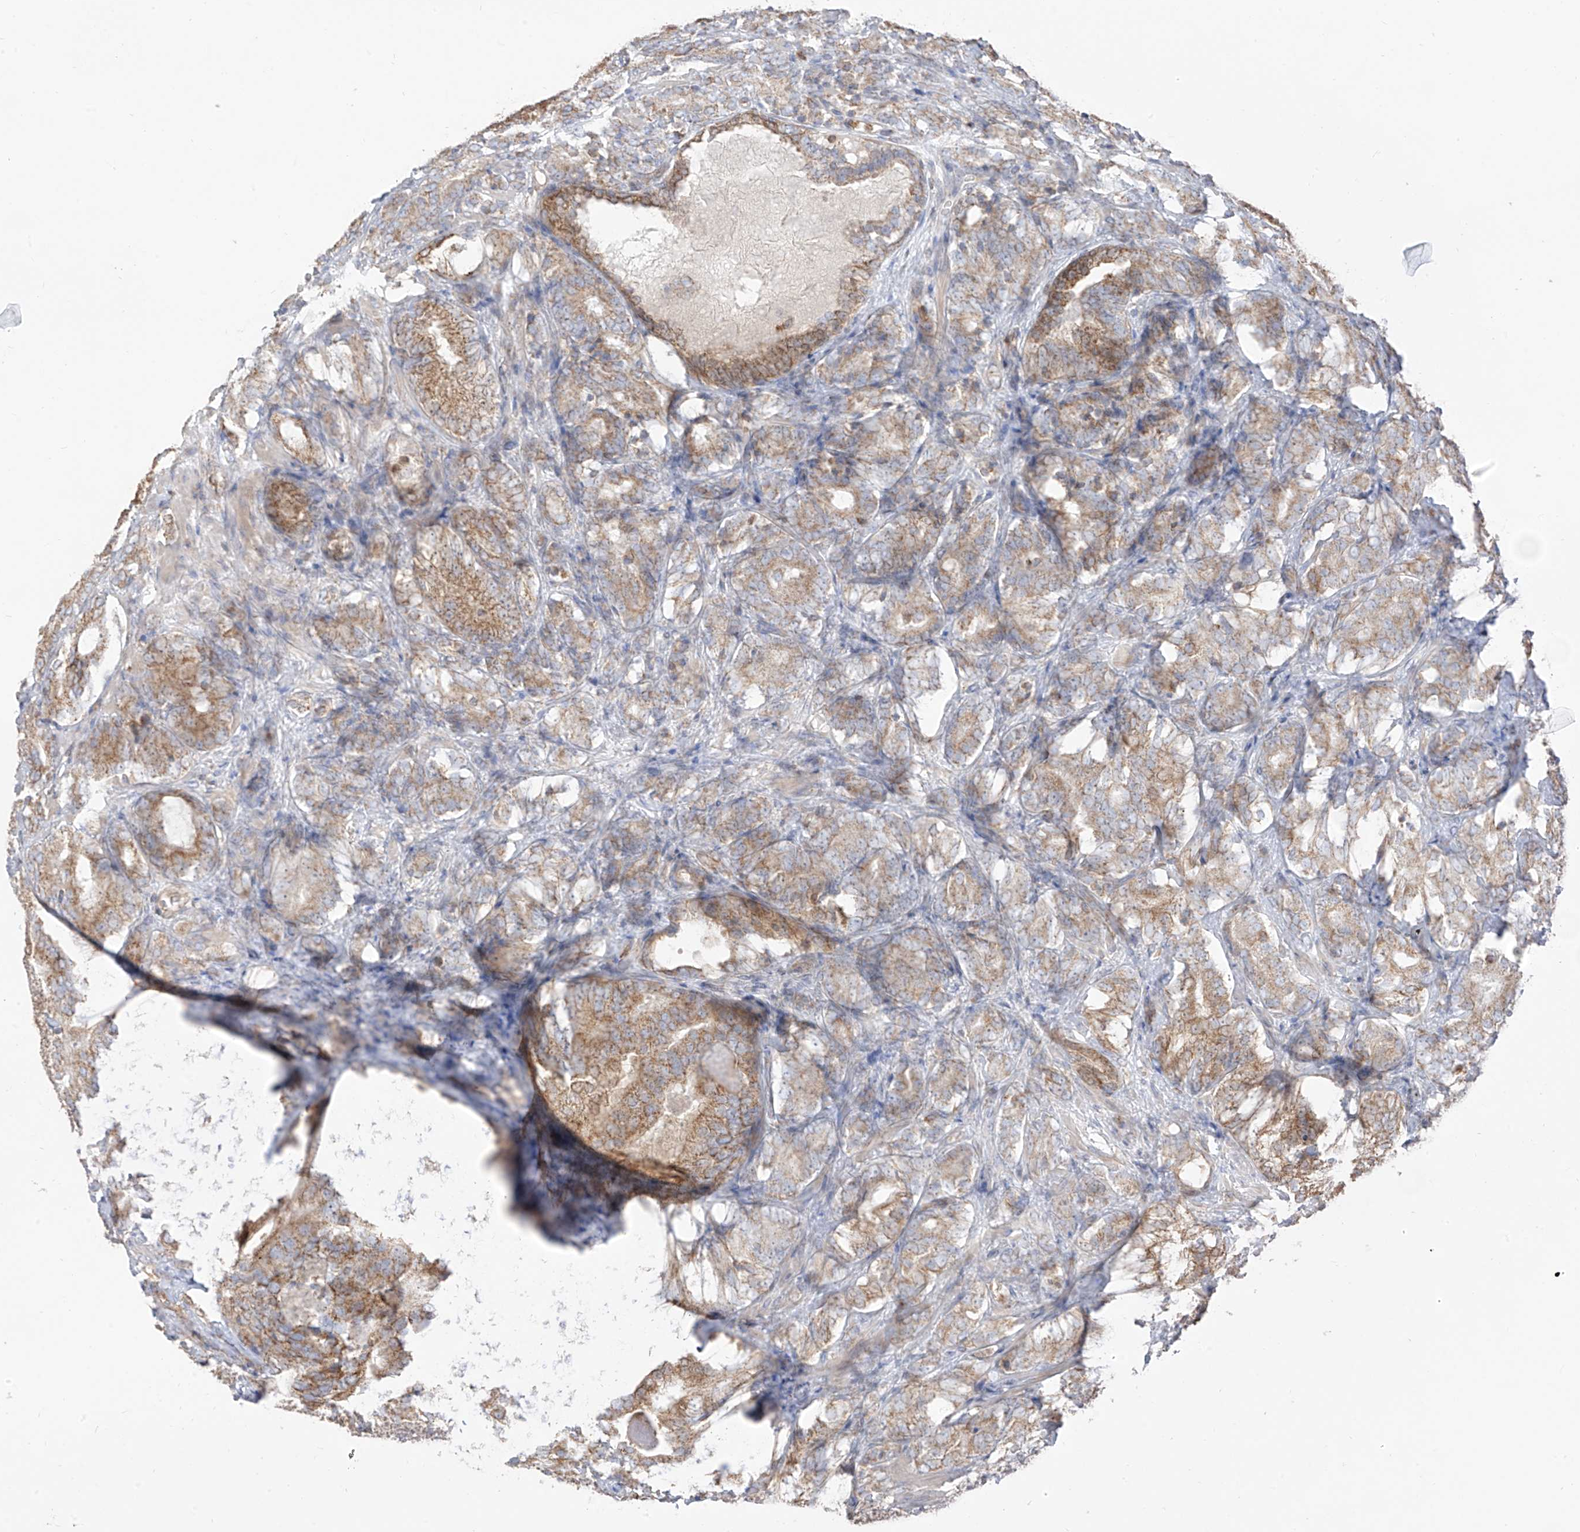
{"staining": {"intensity": "moderate", "quantity": "25%-75%", "location": "cytoplasmic/membranous"}, "tissue": "prostate cancer", "cell_type": "Tumor cells", "image_type": "cancer", "snomed": [{"axis": "morphology", "description": "Adenocarcinoma, High grade"}, {"axis": "topography", "description": "Prostate"}], "caption": "Brown immunohistochemical staining in human prostate adenocarcinoma (high-grade) demonstrates moderate cytoplasmic/membranous expression in approximately 25%-75% of tumor cells.", "gene": "ETHE1", "patient": {"sex": "male", "age": 66}}